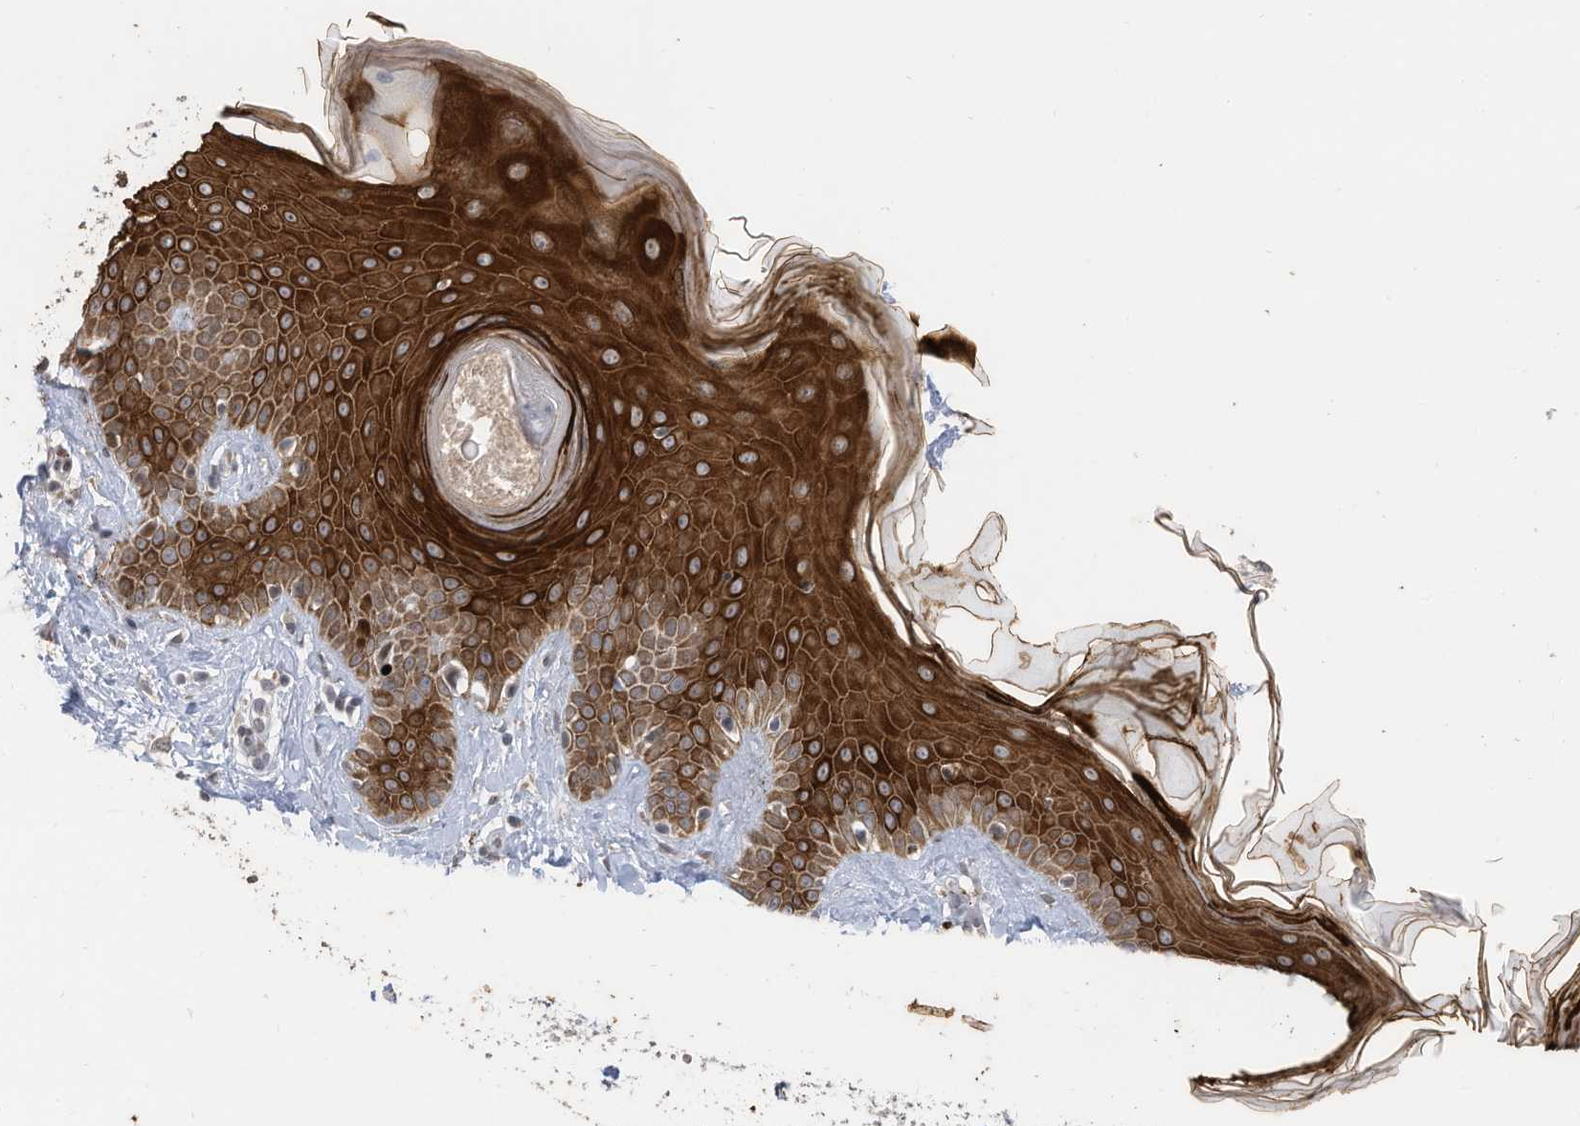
{"staining": {"intensity": "weak", "quantity": ">75%", "location": "cytoplasmic/membranous"}, "tissue": "skin", "cell_type": "Fibroblasts", "image_type": "normal", "snomed": [{"axis": "morphology", "description": "Normal tissue, NOS"}, {"axis": "topography", "description": "Skin"}], "caption": "Immunohistochemical staining of normal human skin shows >75% levels of weak cytoplasmic/membranous protein expression in approximately >75% of fibroblasts.", "gene": "RABL3", "patient": {"sex": "male", "age": 52}}